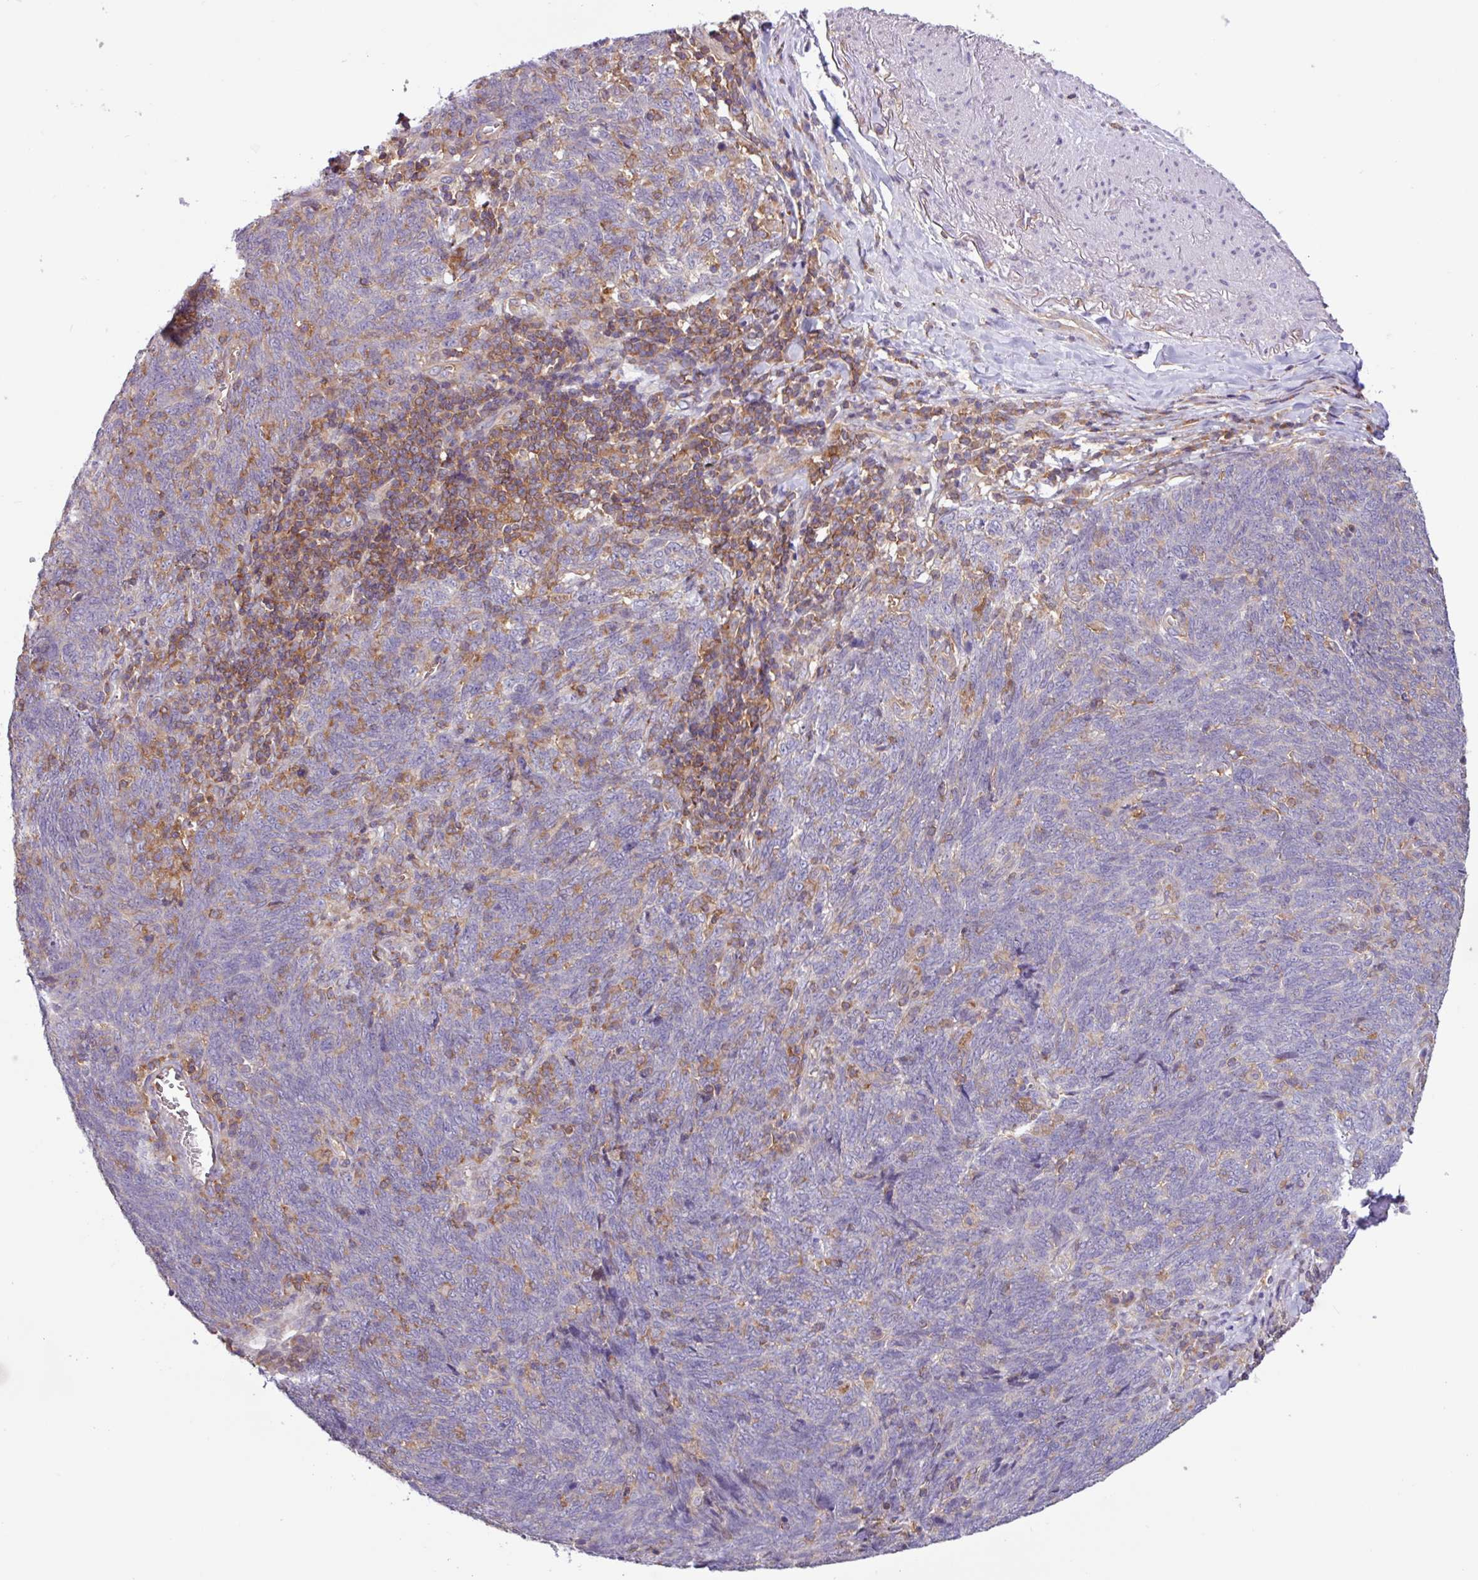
{"staining": {"intensity": "negative", "quantity": "none", "location": "none"}, "tissue": "lung cancer", "cell_type": "Tumor cells", "image_type": "cancer", "snomed": [{"axis": "morphology", "description": "Squamous cell carcinoma, NOS"}, {"axis": "topography", "description": "Lung"}], "caption": "Immunohistochemistry (IHC) histopathology image of neoplastic tissue: lung cancer (squamous cell carcinoma) stained with DAB displays no significant protein expression in tumor cells.", "gene": "ACTR3", "patient": {"sex": "female", "age": 72}}